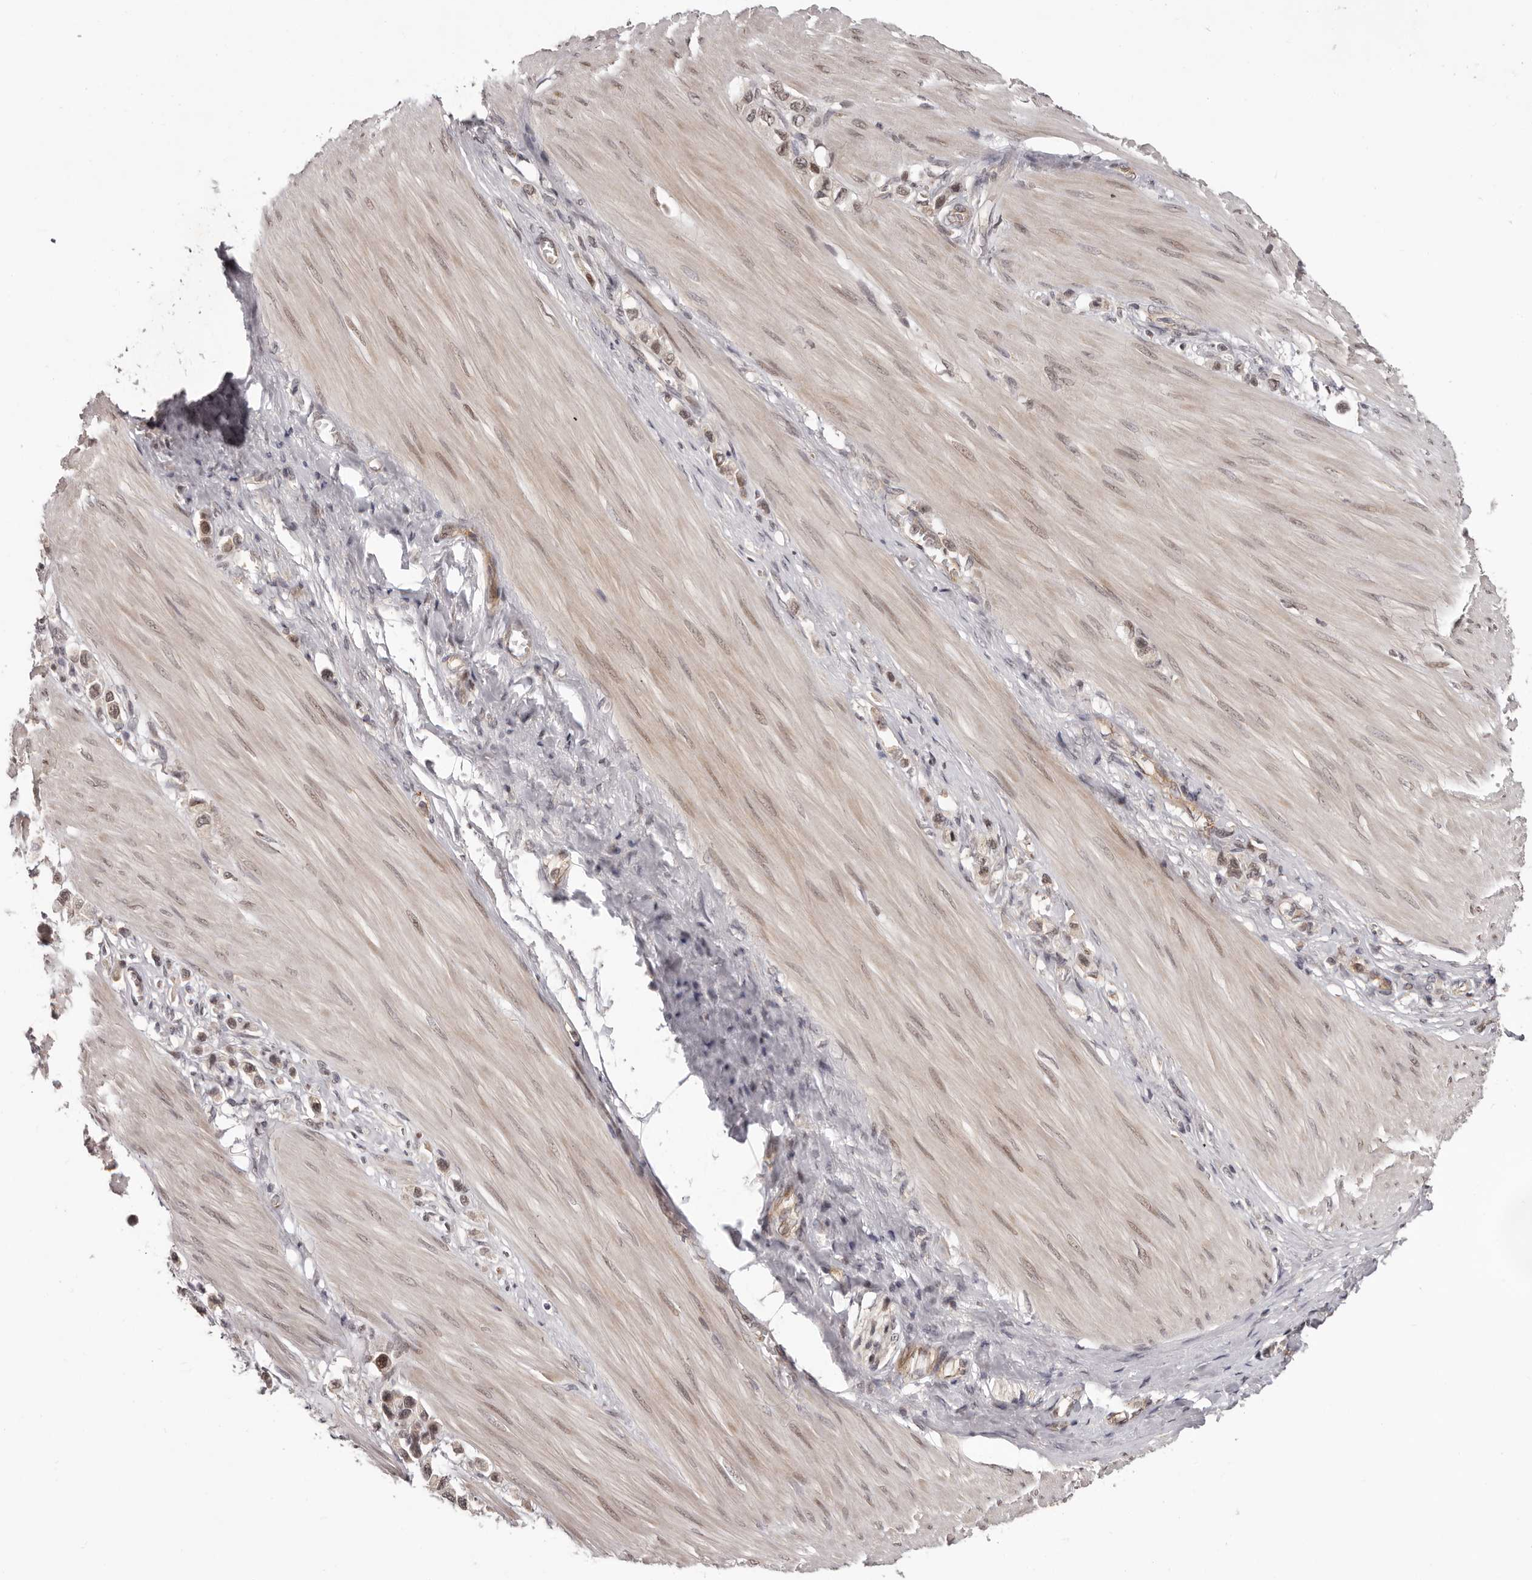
{"staining": {"intensity": "weak", "quantity": ">75%", "location": "nuclear"}, "tissue": "stomach cancer", "cell_type": "Tumor cells", "image_type": "cancer", "snomed": [{"axis": "morphology", "description": "Adenocarcinoma, NOS"}, {"axis": "topography", "description": "Stomach"}], "caption": "Immunohistochemistry of human stomach adenocarcinoma displays low levels of weak nuclear positivity in about >75% of tumor cells.", "gene": "TBX5", "patient": {"sex": "female", "age": 65}}